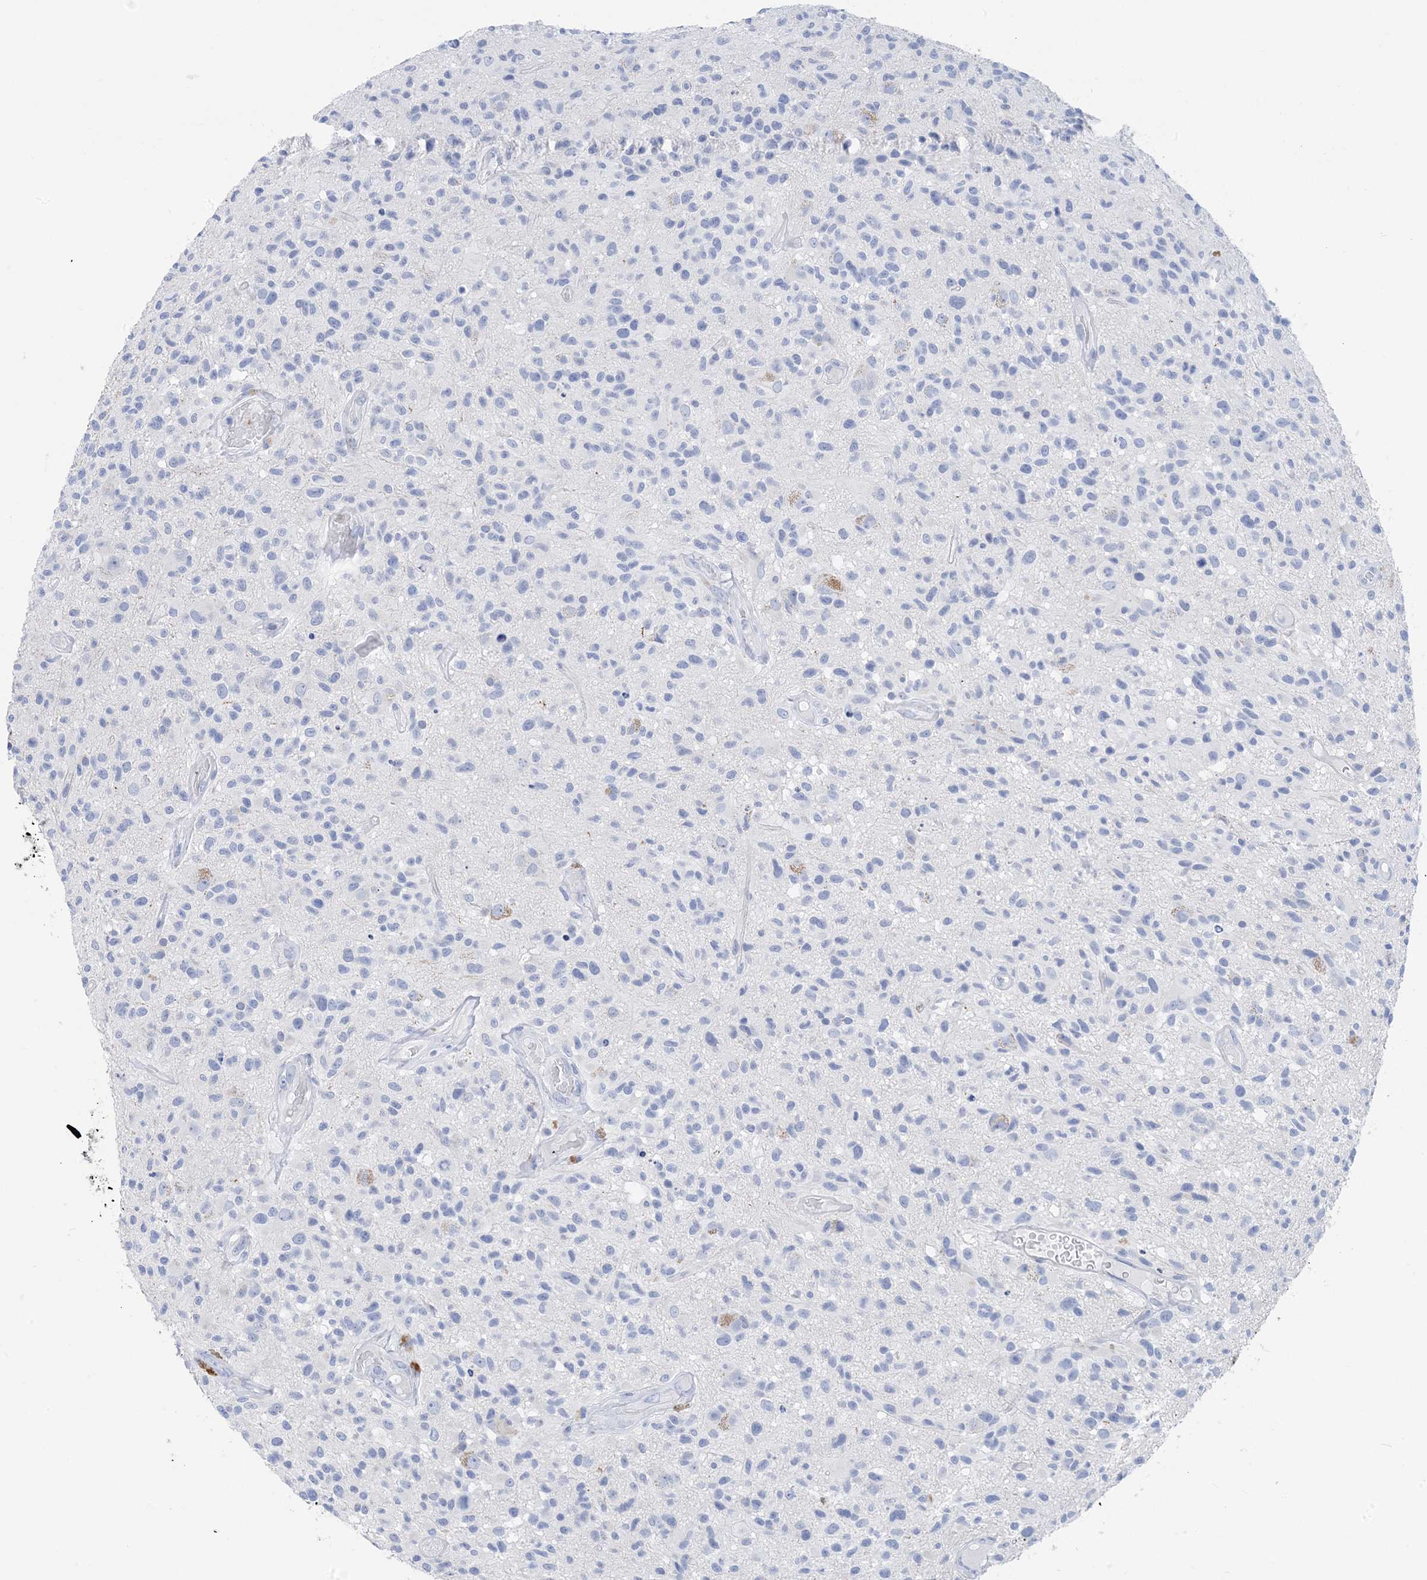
{"staining": {"intensity": "negative", "quantity": "none", "location": "none"}, "tissue": "glioma", "cell_type": "Tumor cells", "image_type": "cancer", "snomed": [{"axis": "morphology", "description": "Glioma, malignant, High grade"}, {"axis": "morphology", "description": "Glioblastoma, NOS"}, {"axis": "topography", "description": "Brain"}], "caption": "A high-resolution micrograph shows IHC staining of glioma, which exhibits no significant staining in tumor cells.", "gene": "SH3YL1", "patient": {"sex": "male", "age": 60}}